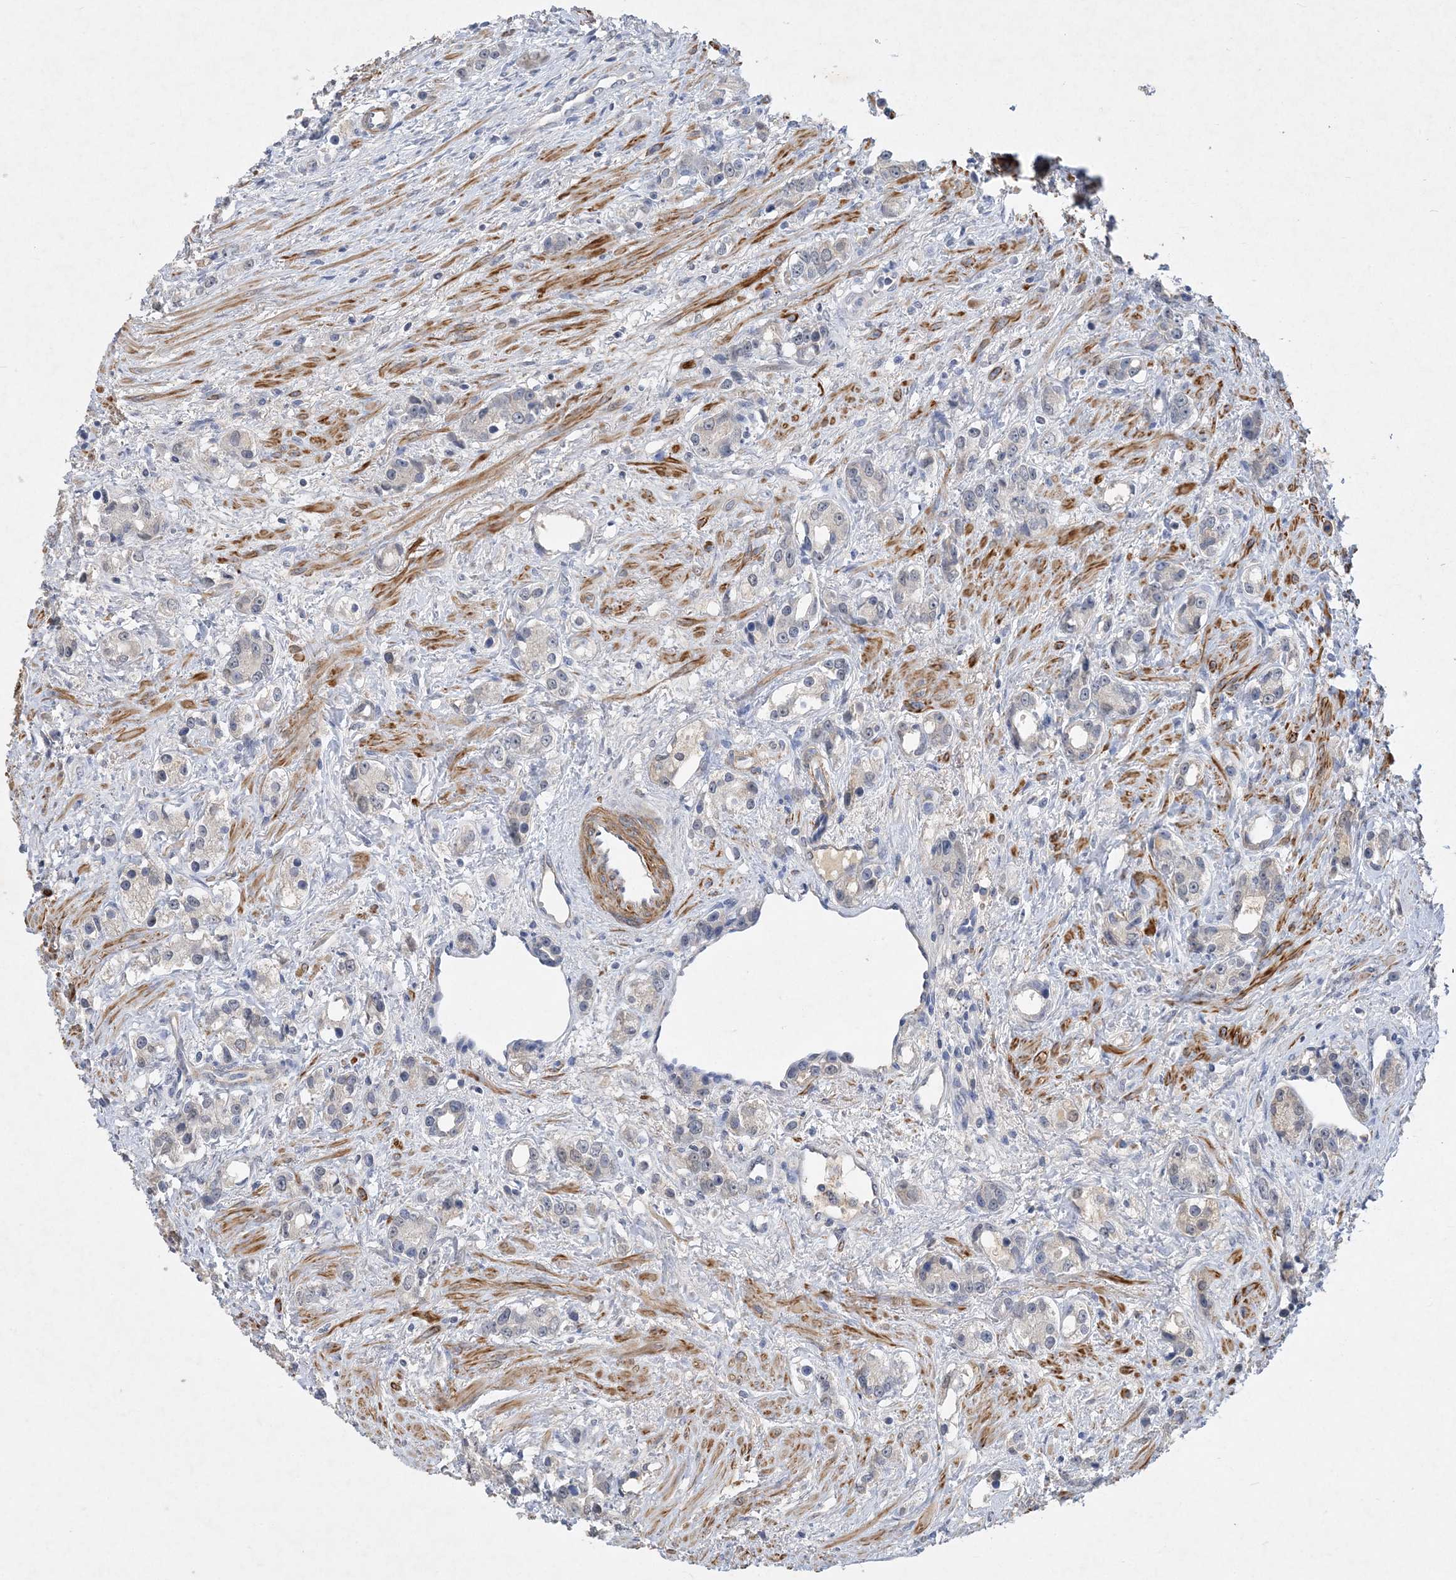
{"staining": {"intensity": "negative", "quantity": "none", "location": "none"}, "tissue": "prostate cancer", "cell_type": "Tumor cells", "image_type": "cancer", "snomed": [{"axis": "morphology", "description": "Adenocarcinoma, High grade"}, {"axis": "topography", "description": "Prostate"}], "caption": "Tumor cells are negative for protein expression in human prostate cancer.", "gene": "C11orf58", "patient": {"sex": "male", "age": 63}}